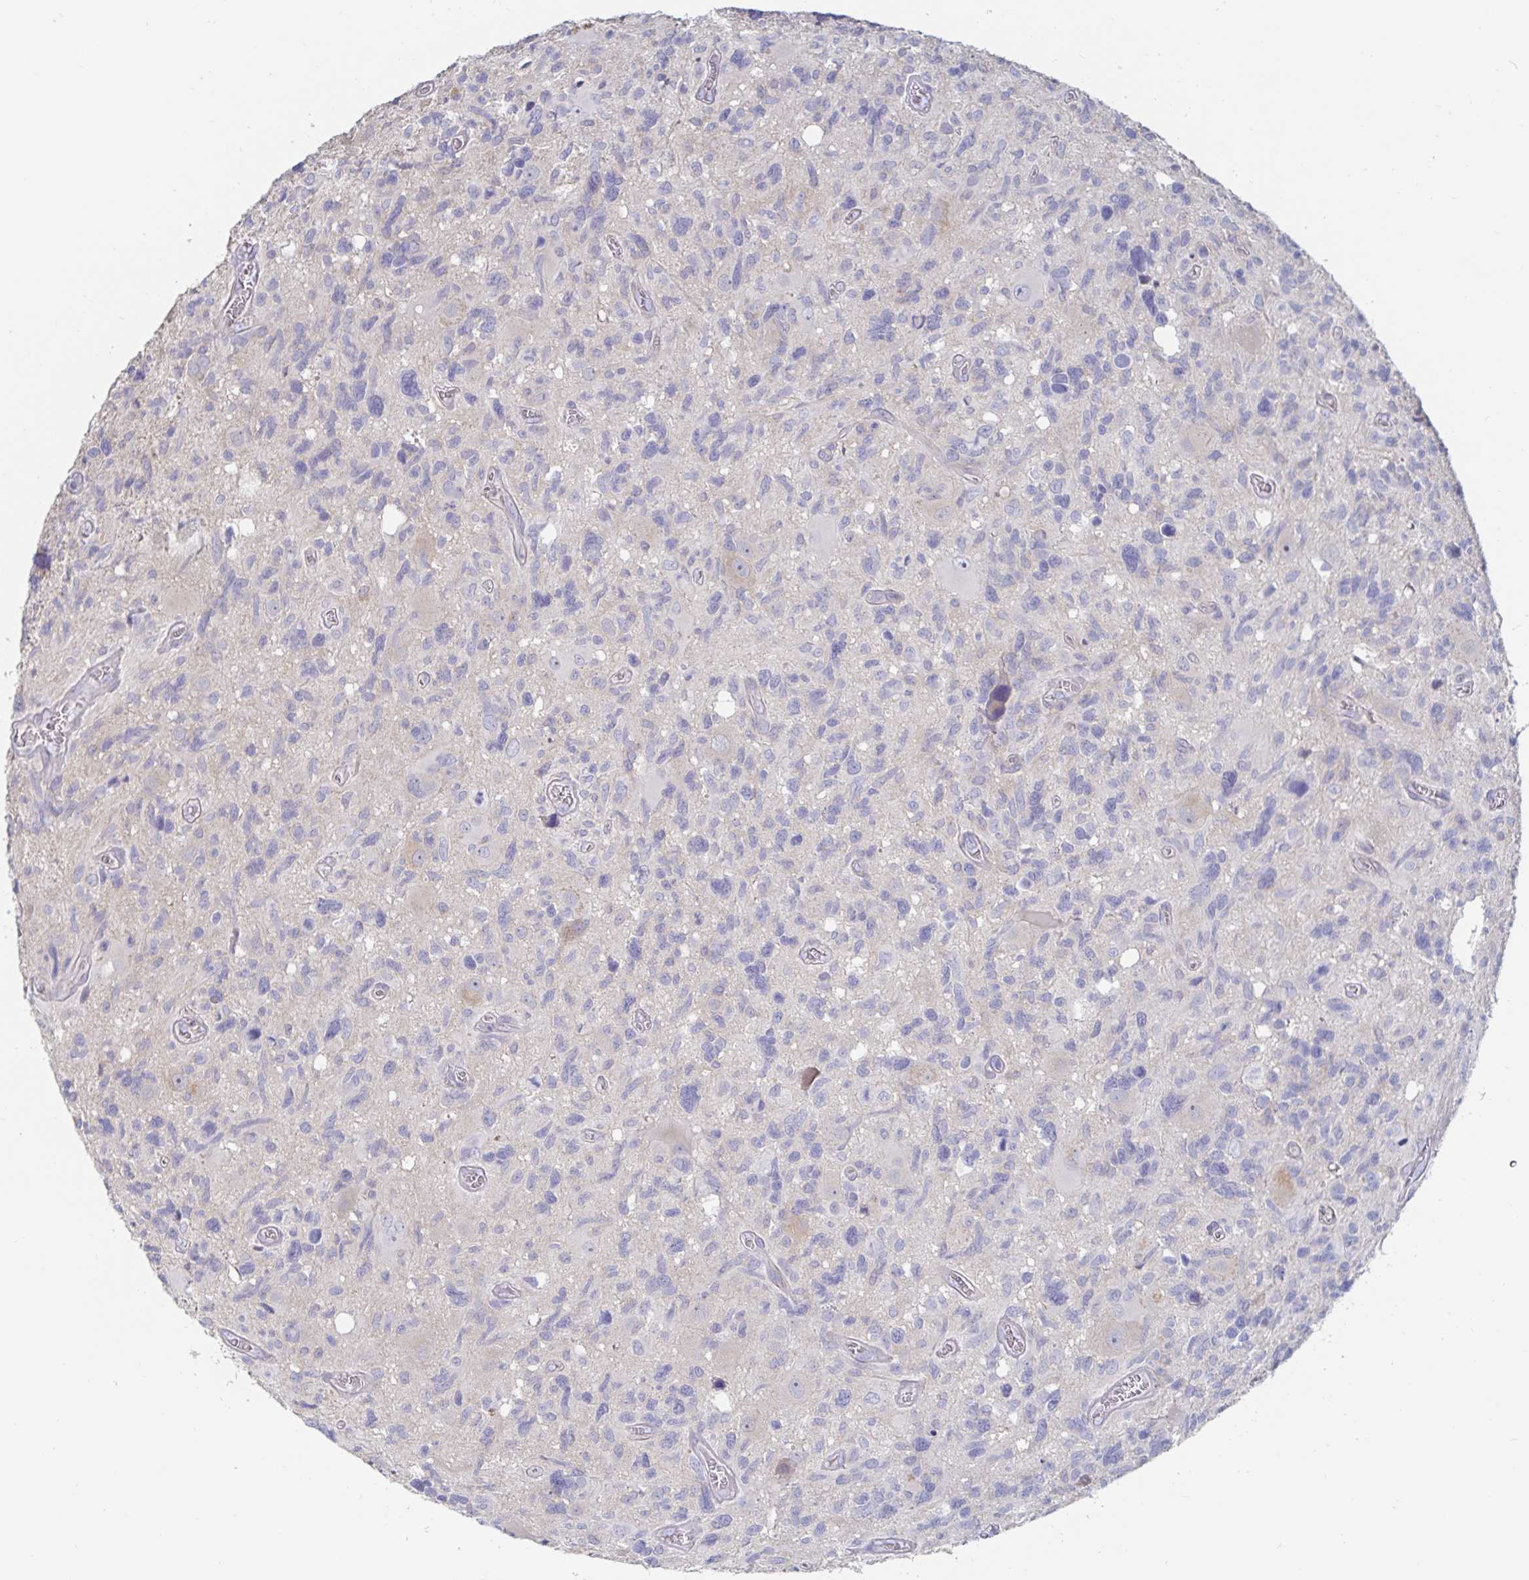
{"staining": {"intensity": "negative", "quantity": "none", "location": "none"}, "tissue": "glioma", "cell_type": "Tumor cells", "image_type": "cancer", "snomed": [{"axis": "morphology", "description": "Glioma, malignant, High grade"}, {"axis": "topography", "description": "Brain"}], "caption": "Image shows no protein staining in tumor cells of malignant glioma (high-grade) tissue. (DAB (3,3'-diaminobenzidine) immunohistochemistry (IHC) visualized using brightfield microscopy, high magnification).", "gene": "SPPL3", "patient": {"sex": "male", "age": 49}}